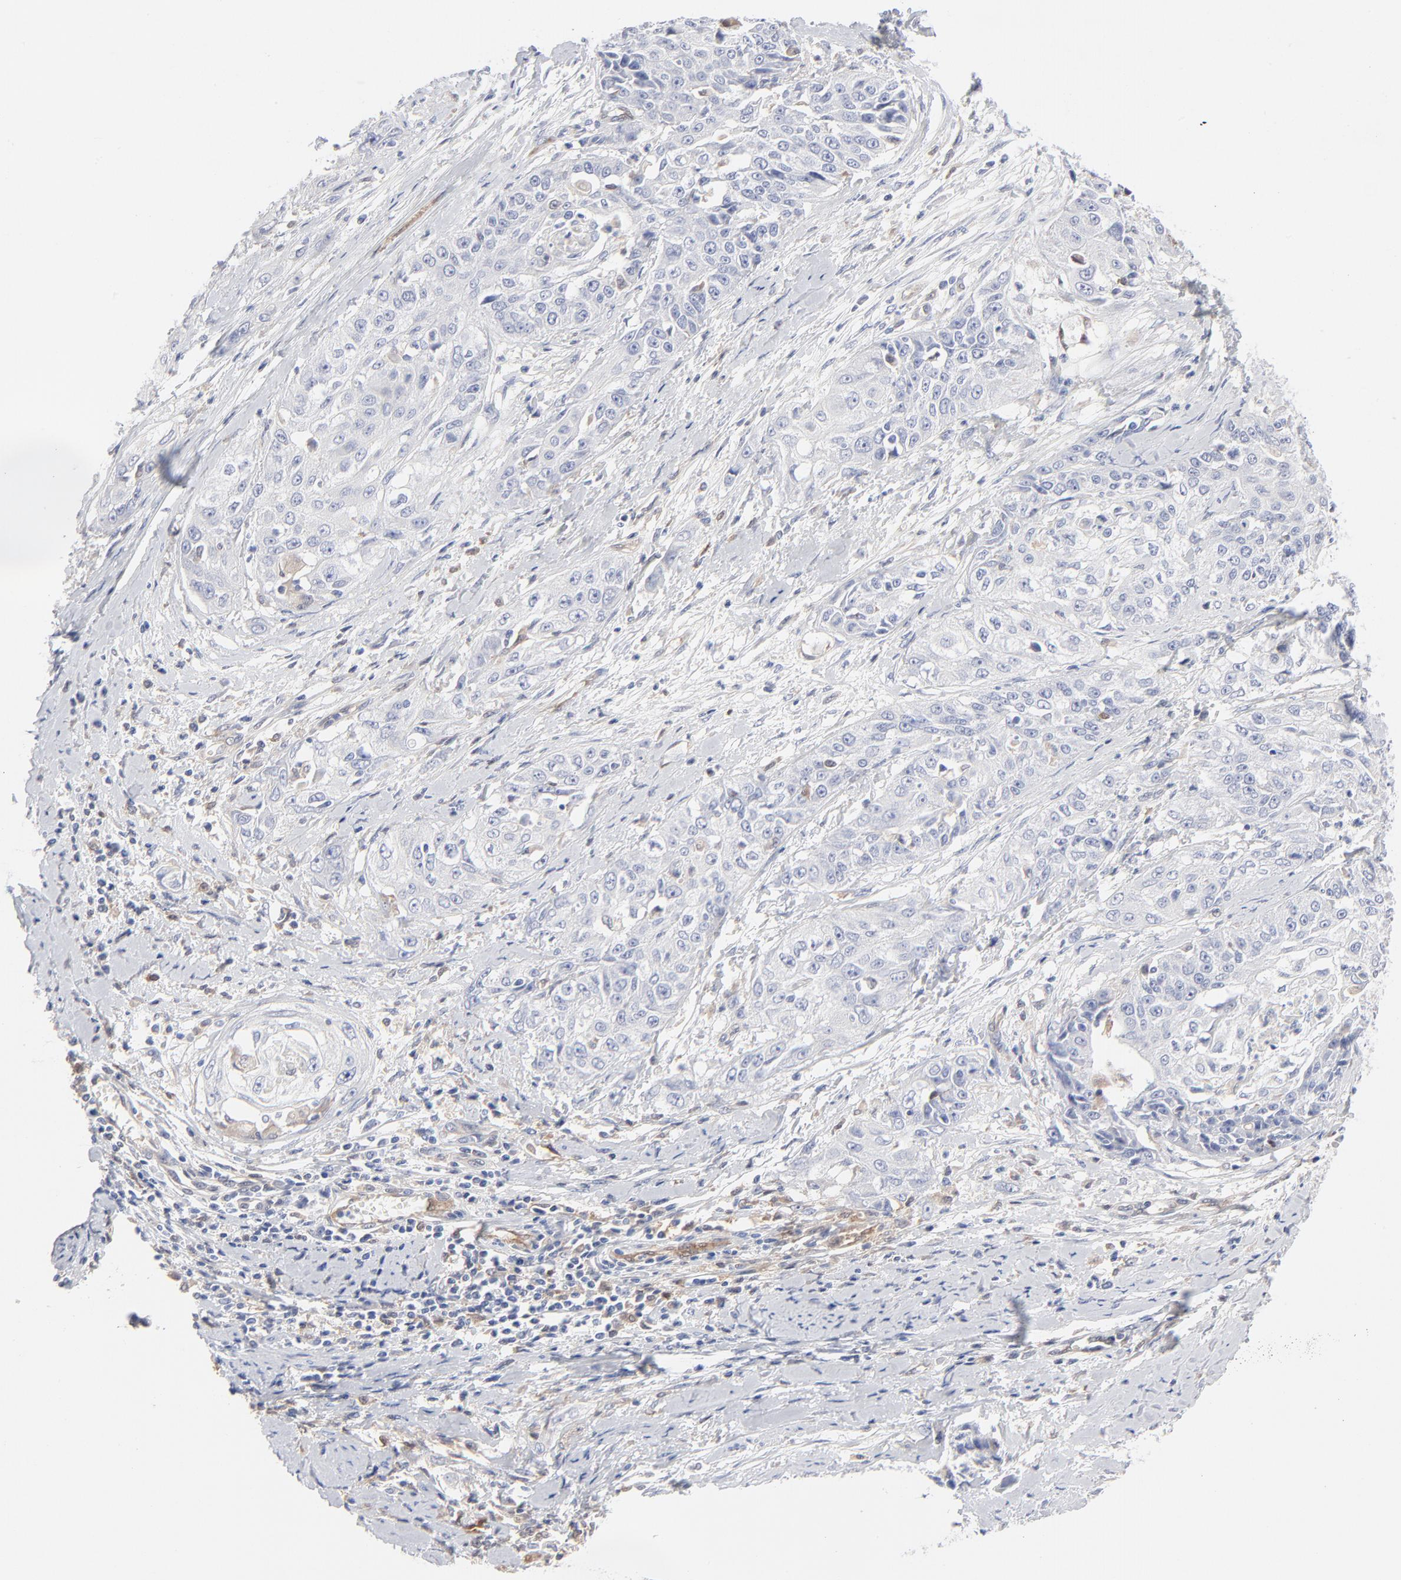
{"staining": {"intensity": "negative", "quantity": "none", "location": "none"}, "tissue": "cervical cancer", "cell_type": "Tumor cells", "image_type": "cancer", "snomed": [{"axis": "morphology", "description": "Squamous cell carcinoma, NOS"}, {"axis": "topography", "description": "Cervix"}], "caption": "High magnification brightfield microscopy of squamous cell carcinoma (cervical) stained with DAB (3,3'-diaminobenzidine) (brown) and counterstained with hematoxylin (blue): tumor cells show no significant expression.", "gene": "ARRB1", "patient": {"sex": "female", "age": 64}}